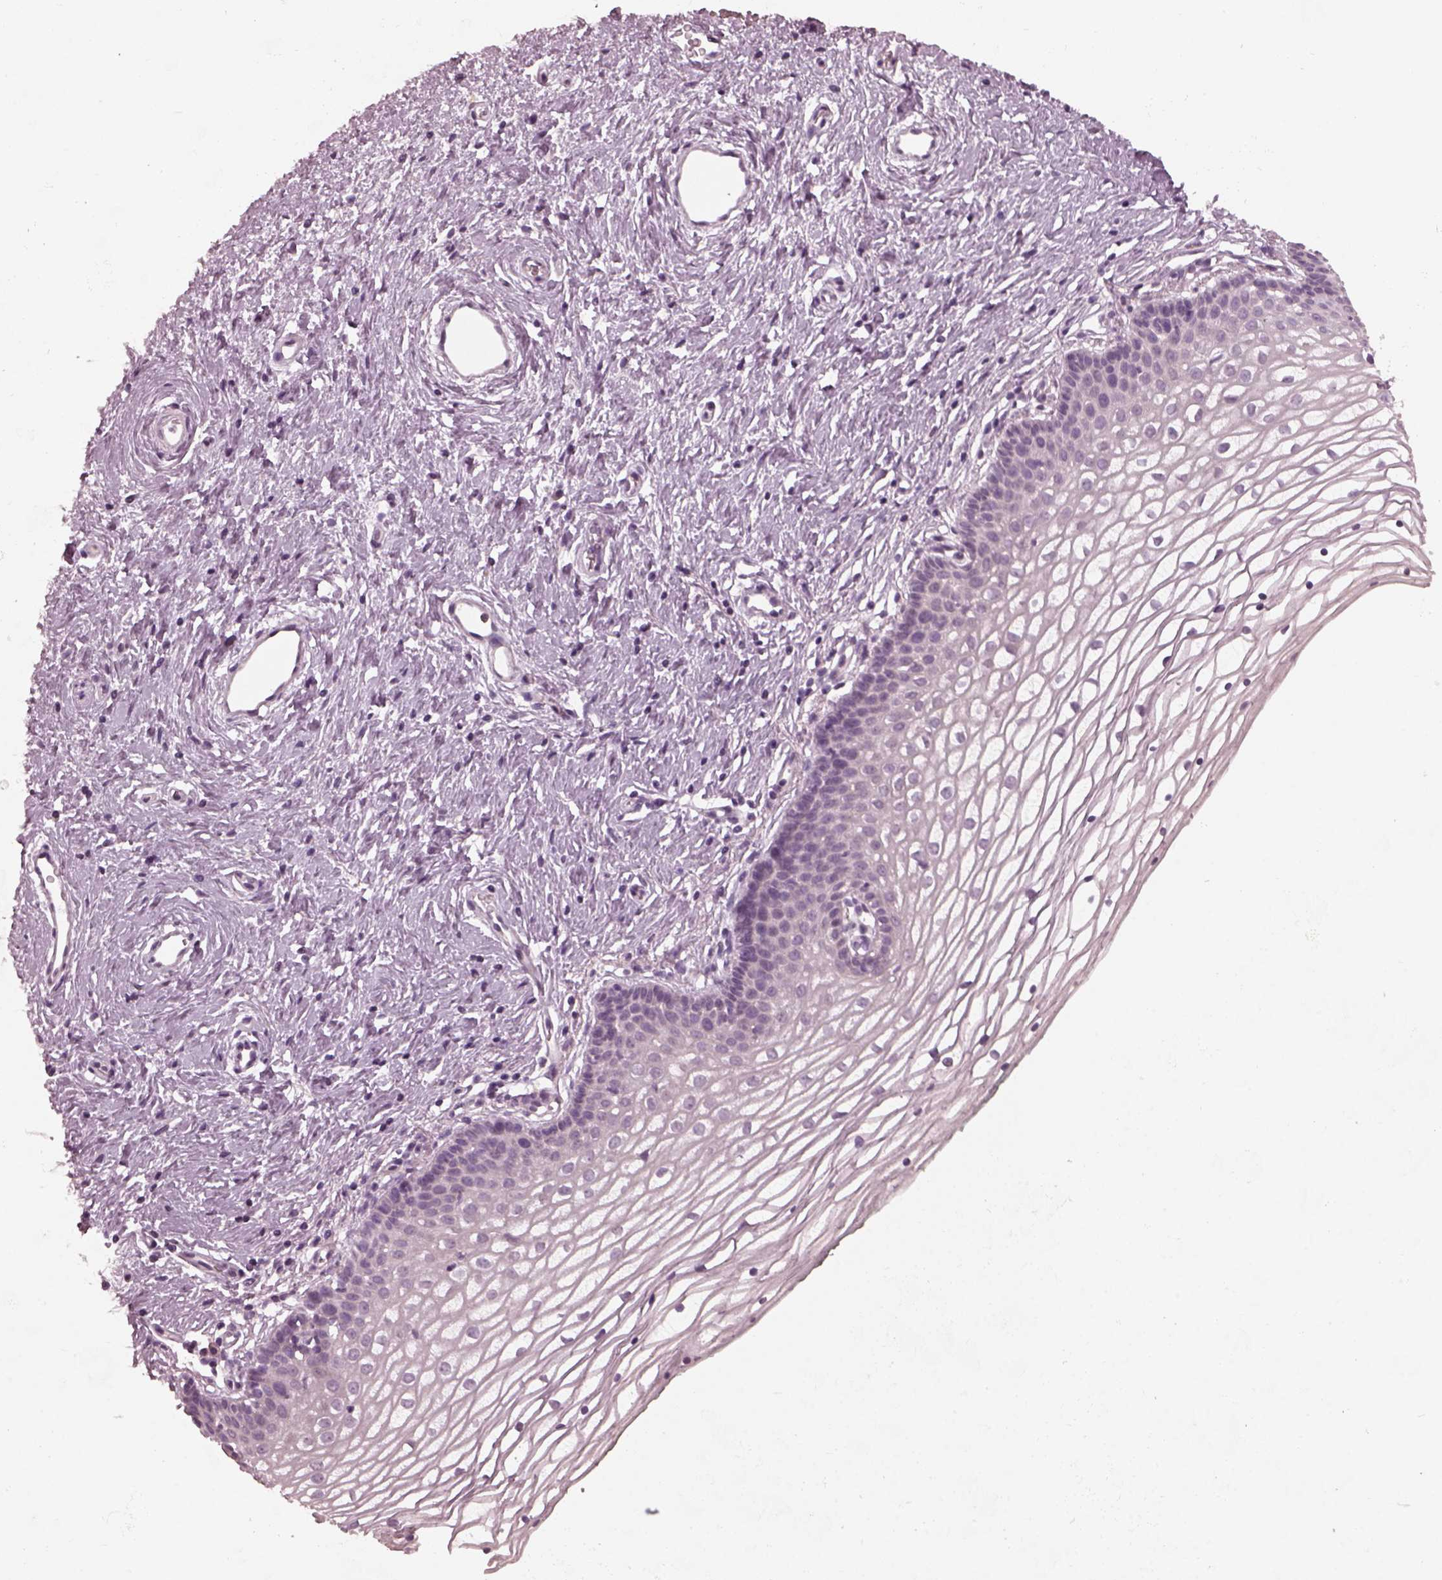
{"staining": {"intensity": "negative", "quantity": "none", "location": "none"}, "tissue": "vagina", "cell_type": "Squamous epithelial cells", "image_type": "normal", "snomed": [{"axis": "morphology", "description": "Normal tissue, NOS"}, {"axis": "topography", "description": "Vagina"}], "caption": "This is an immunohistochemistry photomicrograph of normal vagina. There is no positivity in squamous epithelial cells.", "gene": "RCVRN", "patient": {"sex": "female", "age": 36}}